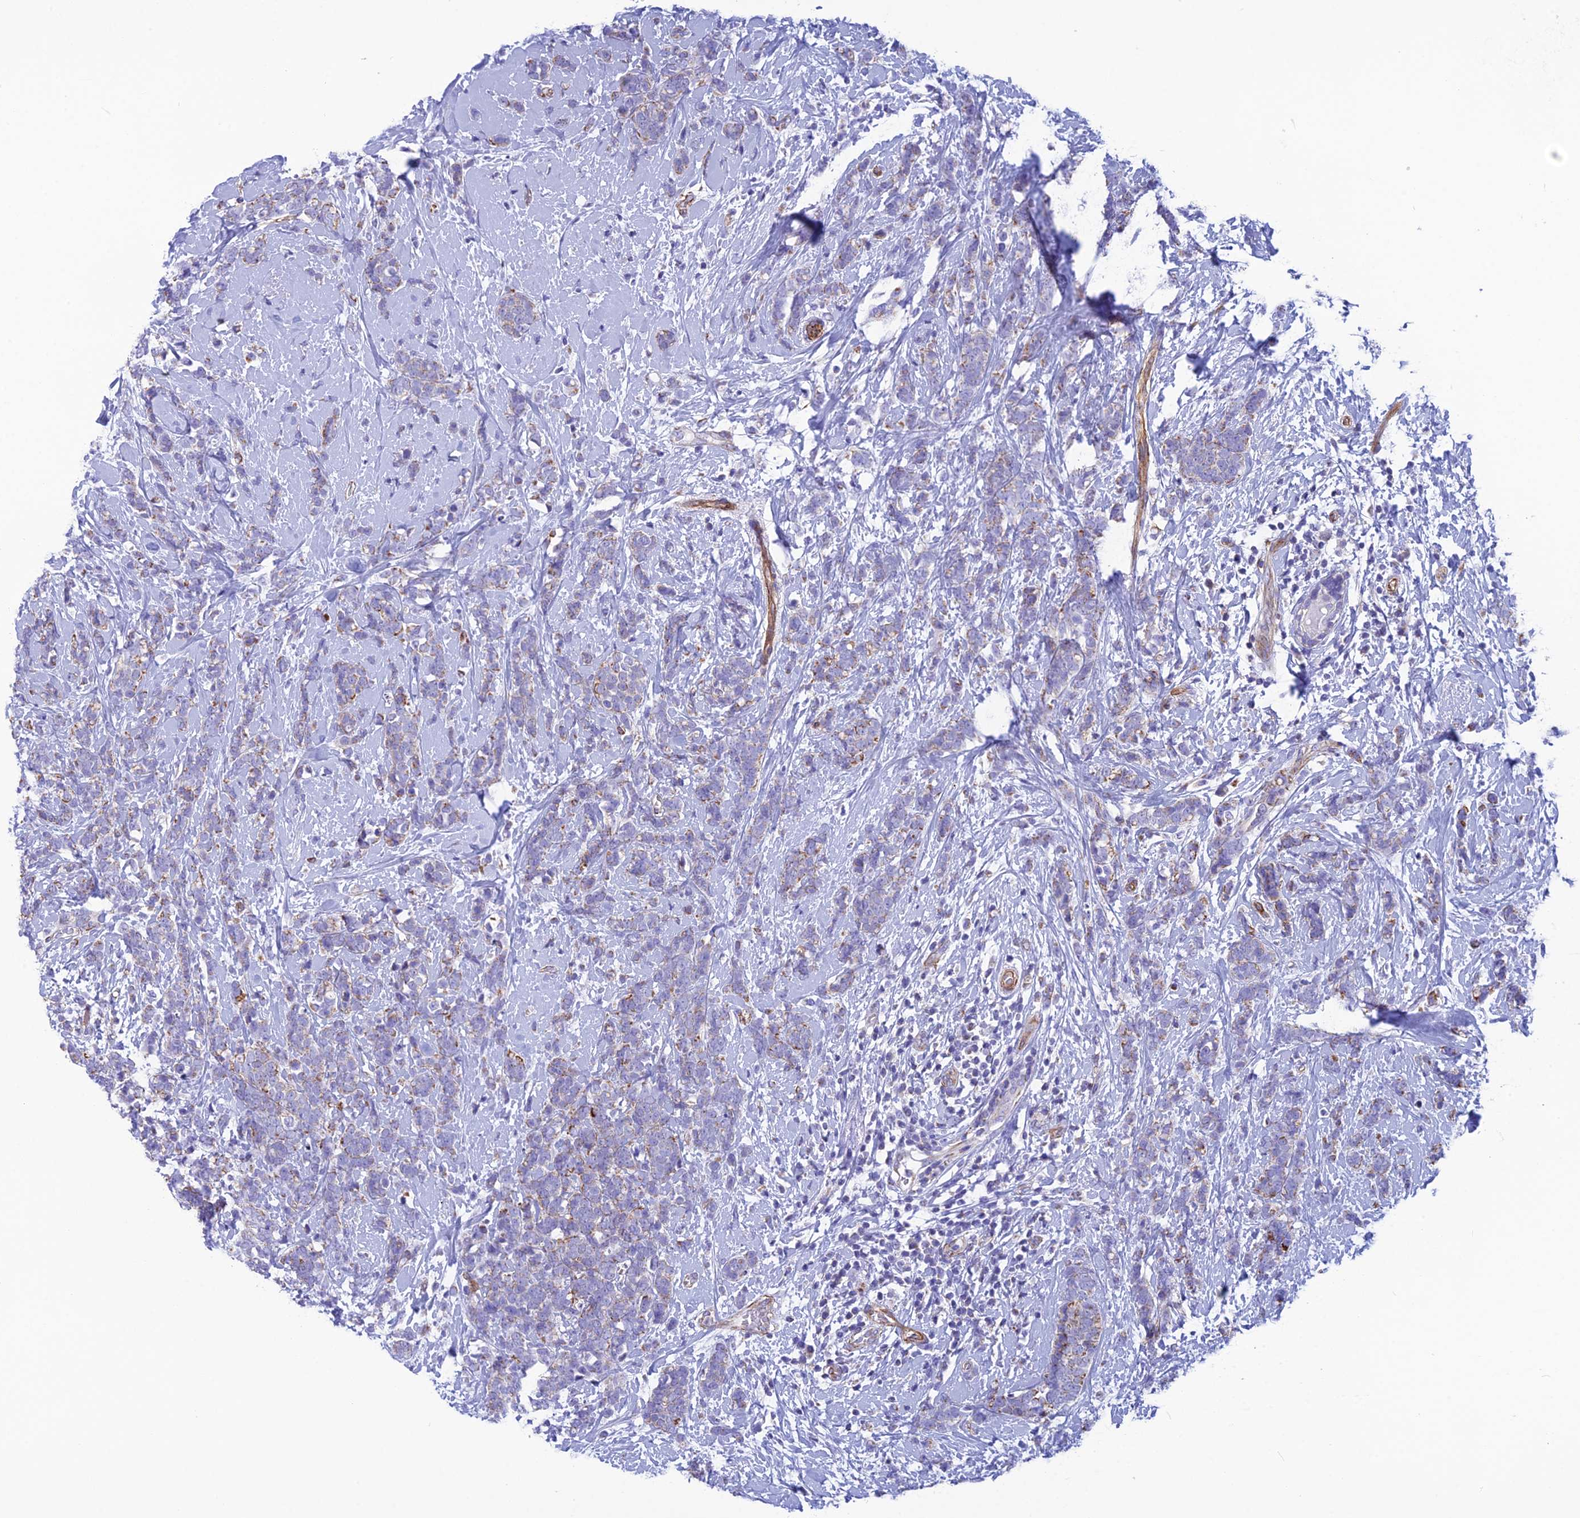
{"staining": {"intensity": "weak", "quantity": "25%-75%", "location": "cytoplasmic/membranous"}, "tissue": "breast cancer", "cell_type": "Tumor cells", "image_type": "cancer", "snomed": [{"axis": "morphology", "description": "Lobular carcinoma"}, {"axis": "topography", "description": "Breast"}], "caption": "Lobular carcinoma (breast) stained for a protein (brown) displays weak cytoplasmic/membranous positive positivity in approximately 25%-75% of tumor cells.", "gene": "POMGNT1", "patient": {"sex": "female", "age": 58}}